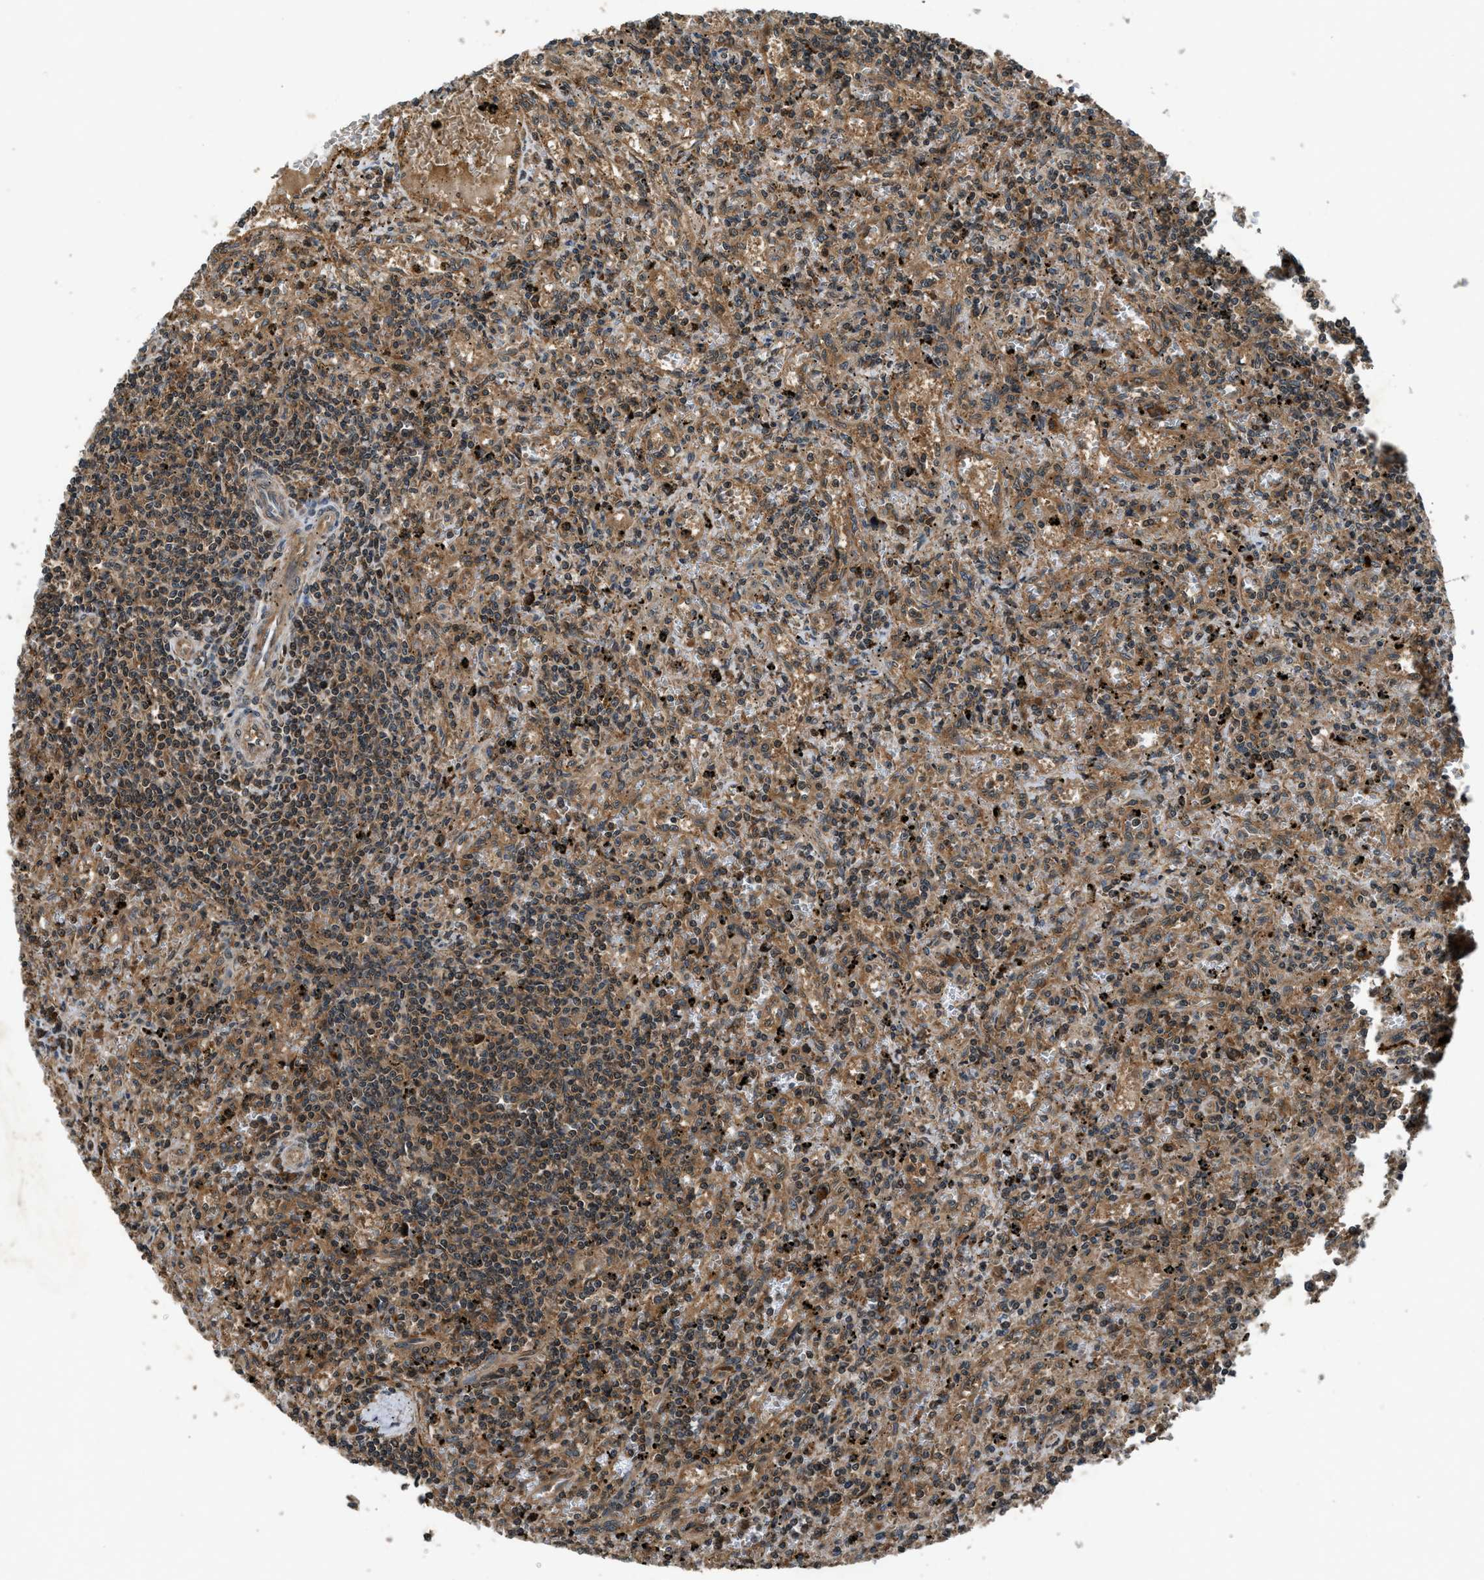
{"staining": {"intensity": "moderate", "quantity": "<25%", "location": "cytoplasmic/membranous"}, "tissue": "lymphoma", "cell_type": "Tumor cells", "image_type": "cancer", "snomed": [{"axis": "morphology", "description": "Malignant lymphoma, non-Hodgkin's type, Low grade"}, {"axis": "topography", "description": "Spleen"}], "caption": "Tumor cells reveal moderate cytoplasmic/membranous positivity in about <25% of cells in lymphoma. (brown staining indicates protein expression, while blue staining denotes nuclei).", "gene": "RPS6KB1", "patient": {"sex": "male", "age": 76}}